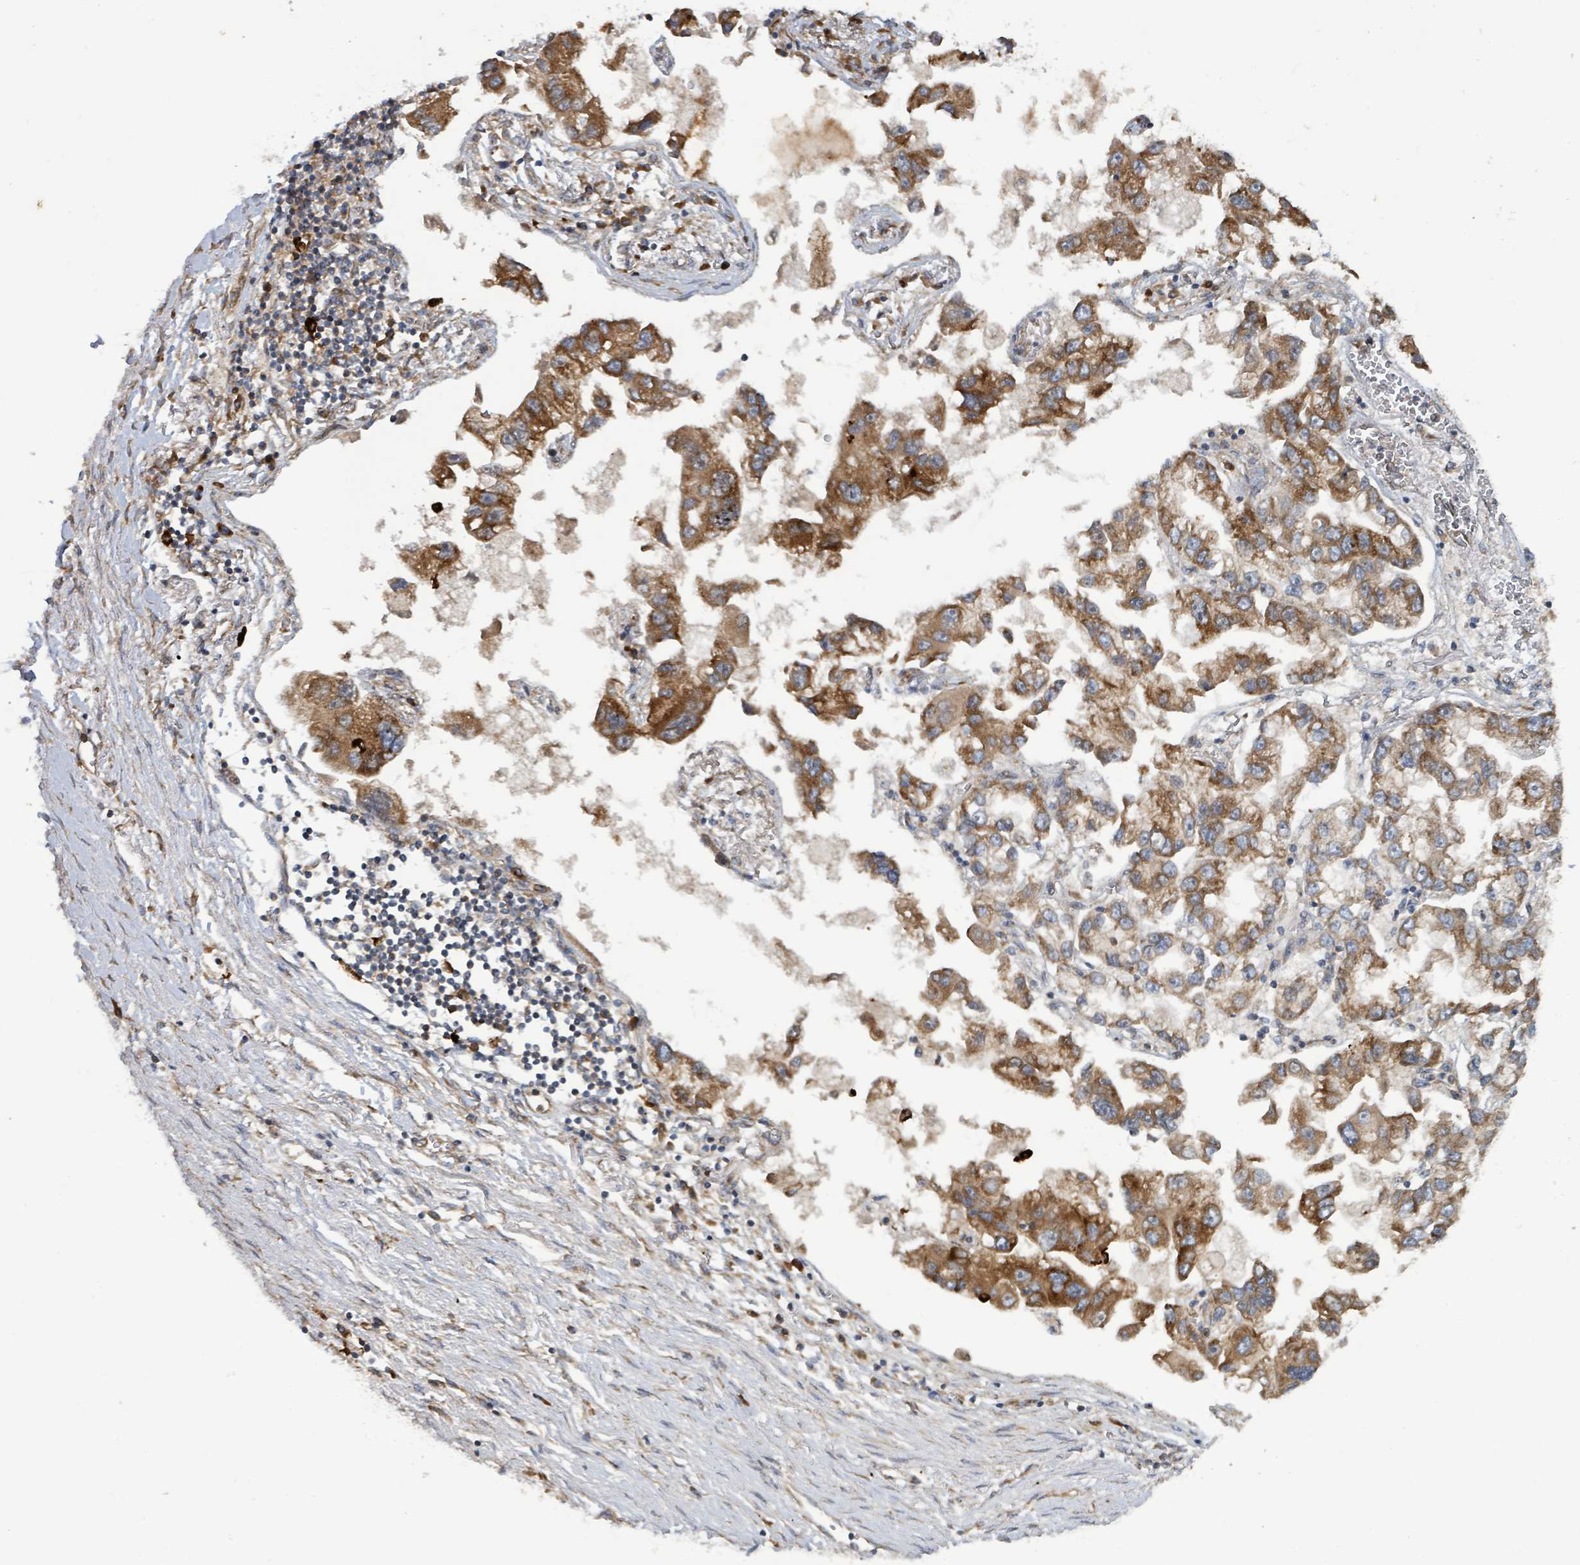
{"staining": {"intensity": "strong", "quantity": ">75%", "location": "cytoplasmic/membranous"}, "tissue": "lung cancer", "cell_type": "Tumor cells", "image_type": "cancer", "snomed": [{"axis": "morphology", "description": "Adenocarcinoma, NOS"}, {"axis": "topography", "description": "Lung"}], "caption": "Strong cytoplasmic/membranous expression for a protein is identified in approximately >75% of tumor cells of lung cancer using IHC.", "gene": "OR51E1", "patient": {"sex": "female", "age": 54}}